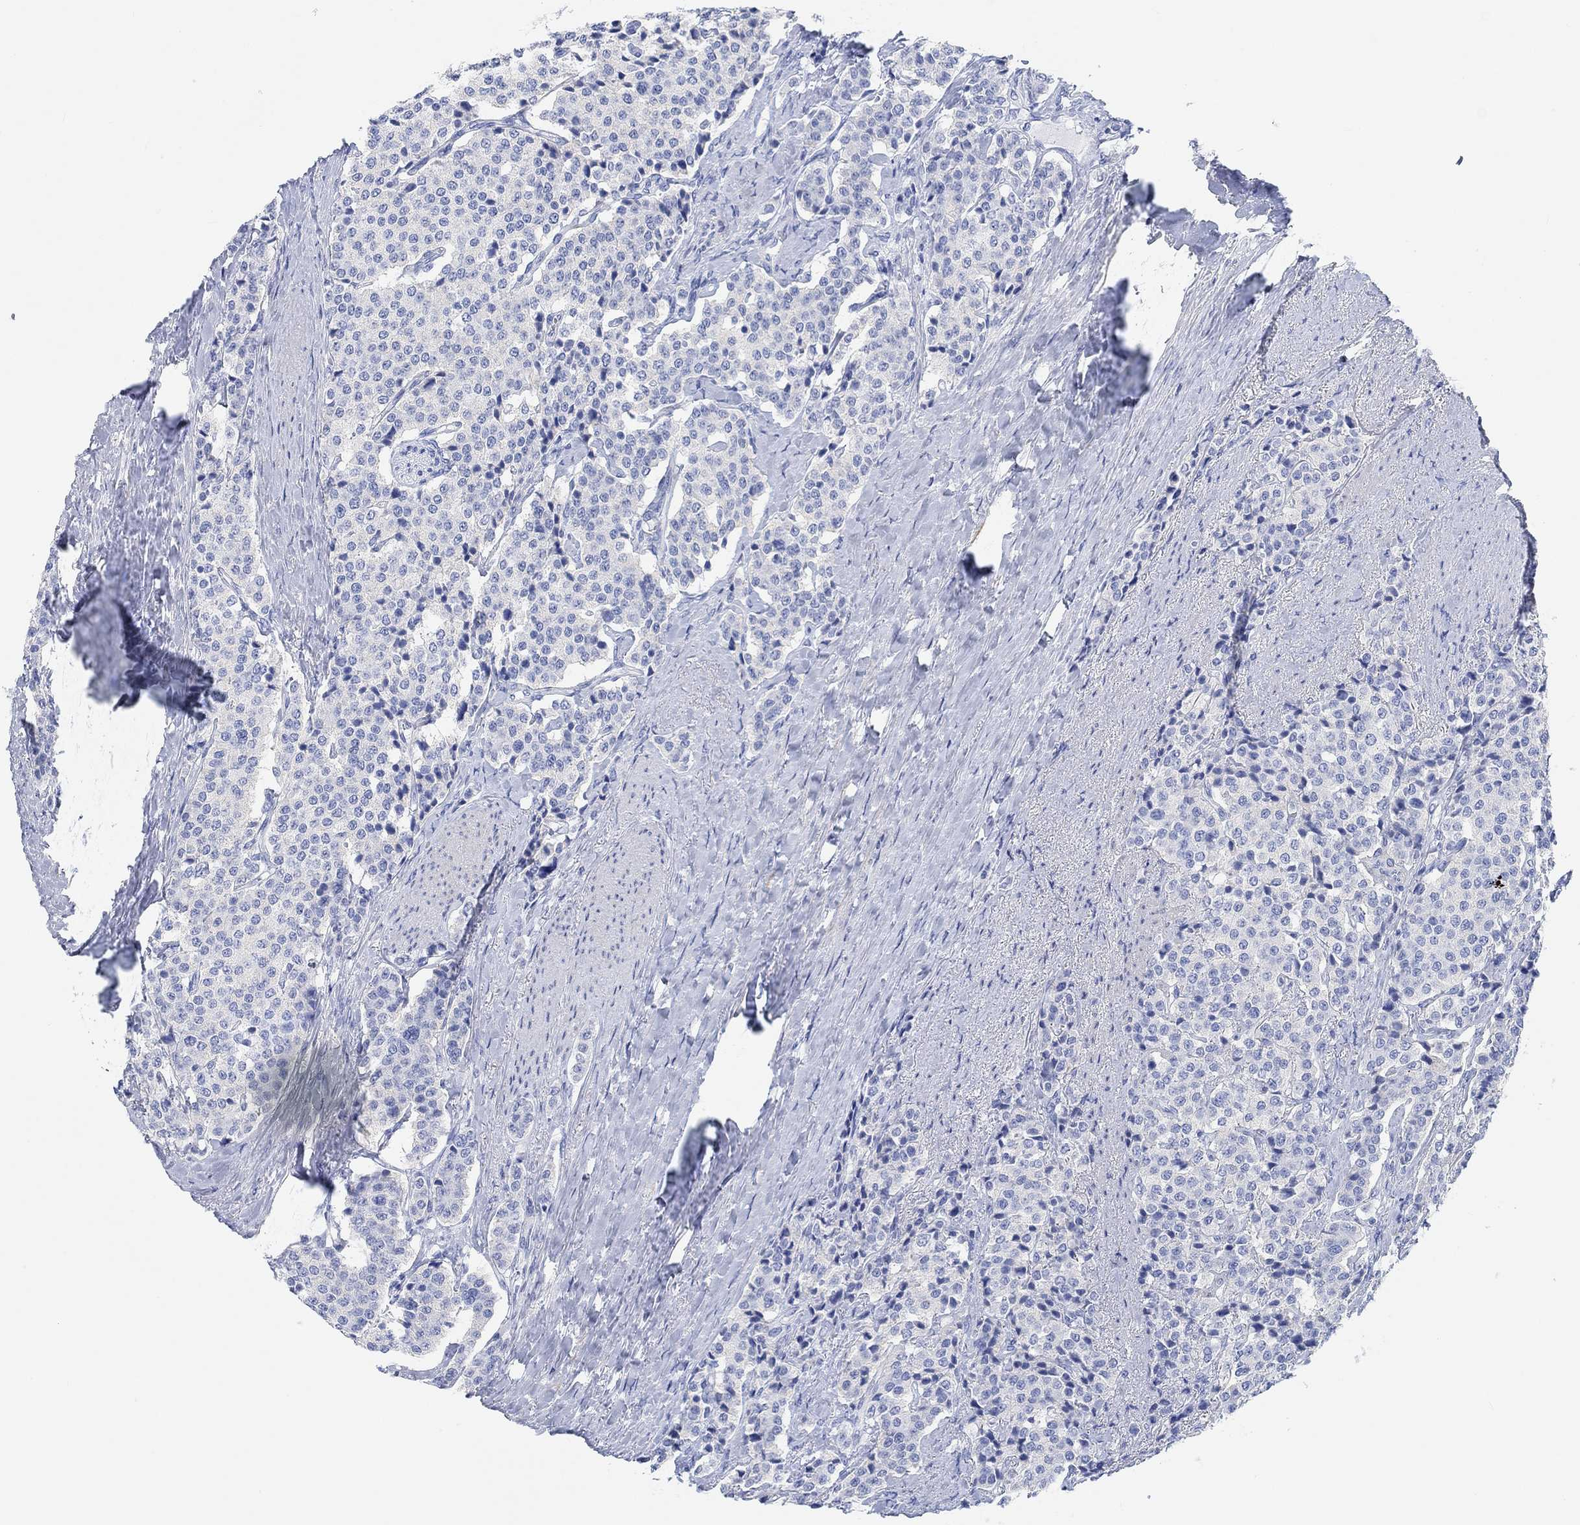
{"staining": {"intensity": "negative", "quantity": "none", "location": "none"}, "tissue": "carcinoid", "cell_type": "Tumor cells", "image_type": "cancer", "snomed": [{"axis": "morphology", "description": "Carcinoid, malignant, NOS"}, {"axis": "topography", "description": "Small intestine"}], "caption": "The micrograph demonstrates no significant positivity in tumor cells of carcinoid.", "gene": "ANKRD33", "patient": {"sex": "female", "age": 58}}